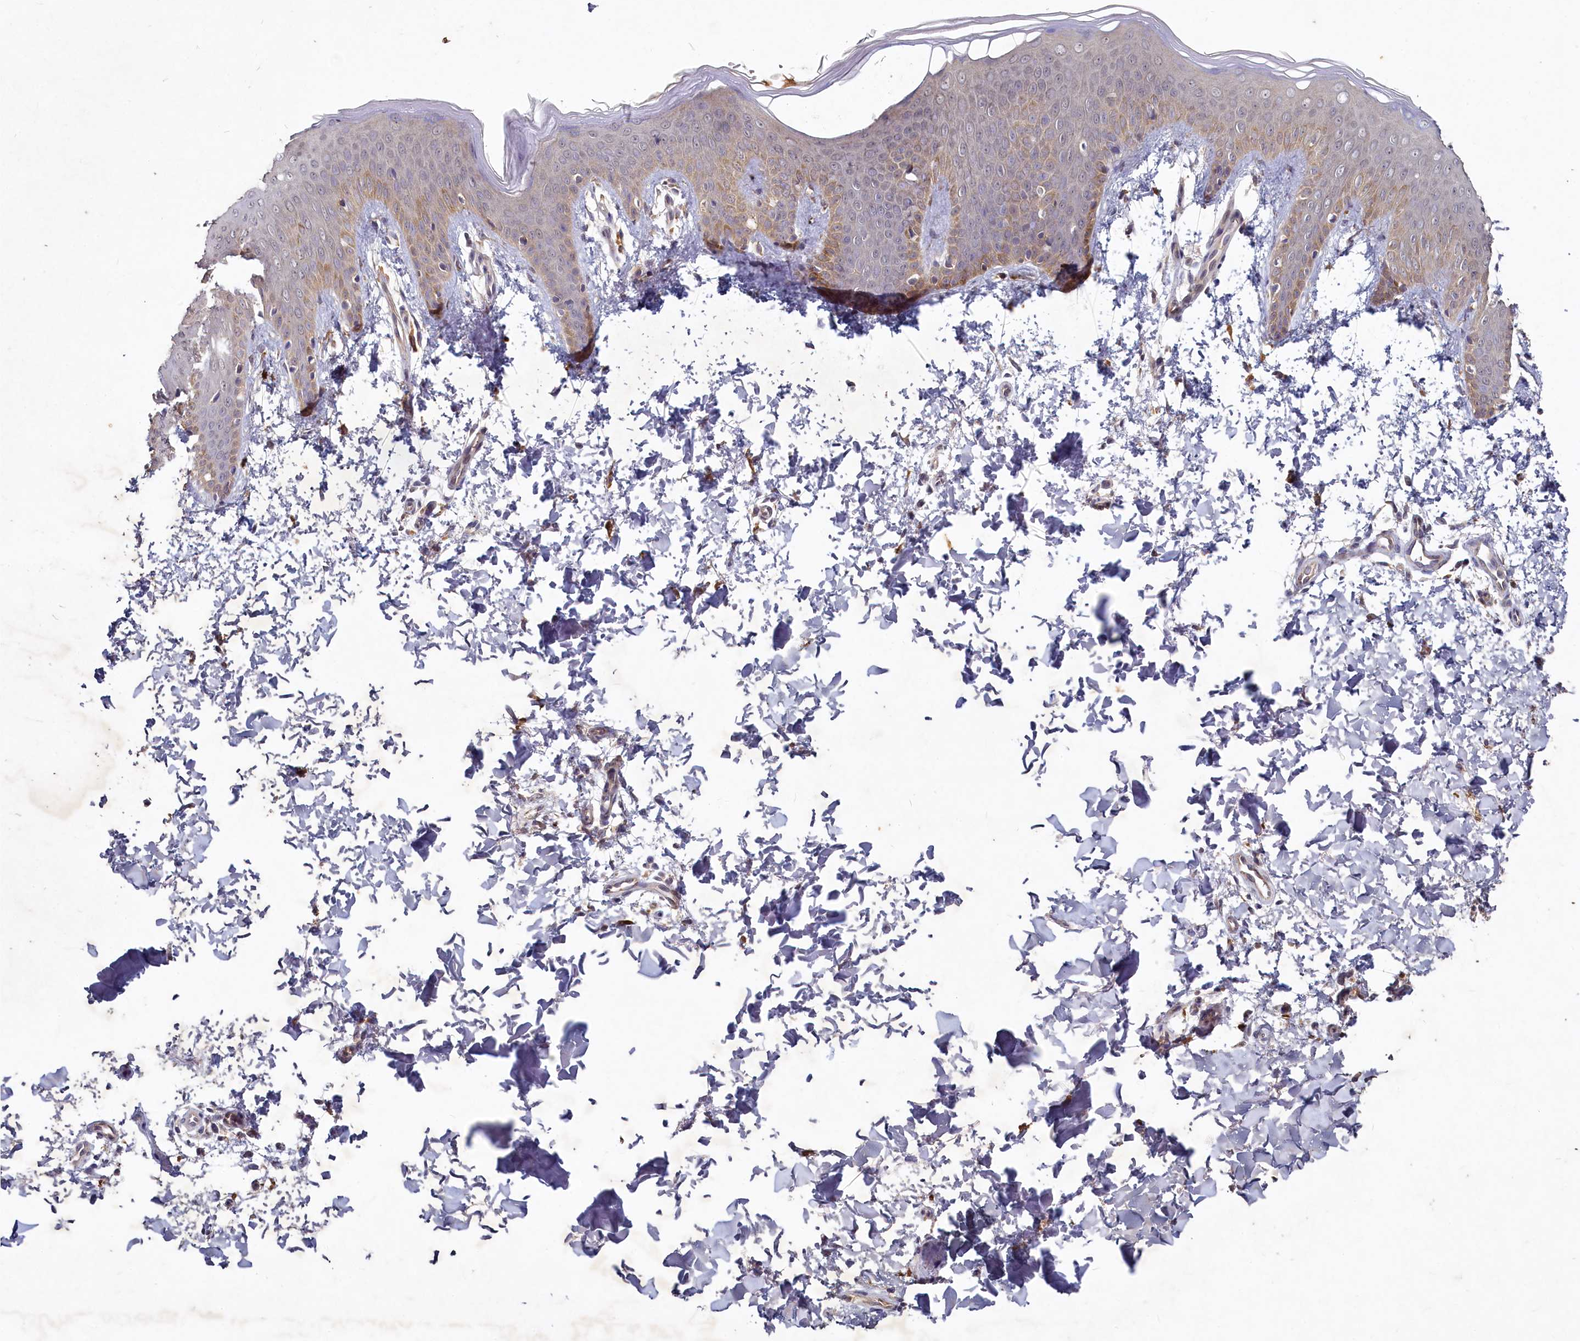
{"staining": {"intensity": "moderate", "quantity": "25%-75%", "location": "cytoplasmic/membranous"}, "tissue": "skin", "cell_type": "Fibroblasts", "image_type": "normal", "snomed": [{"axis": "morphology", "description": "Normal tissue, NOS"}, {"axis": "topography", "description": "Skin"}], "caption": "Moderate cytoplasmic/membranous protein staining is appreciated in about 25%-75% of fibroblasts in skin. (IHC, brightfield microscopy, high magnification).", "gene": "HERC3", "patient": {"sex": "male", "age": 36}}